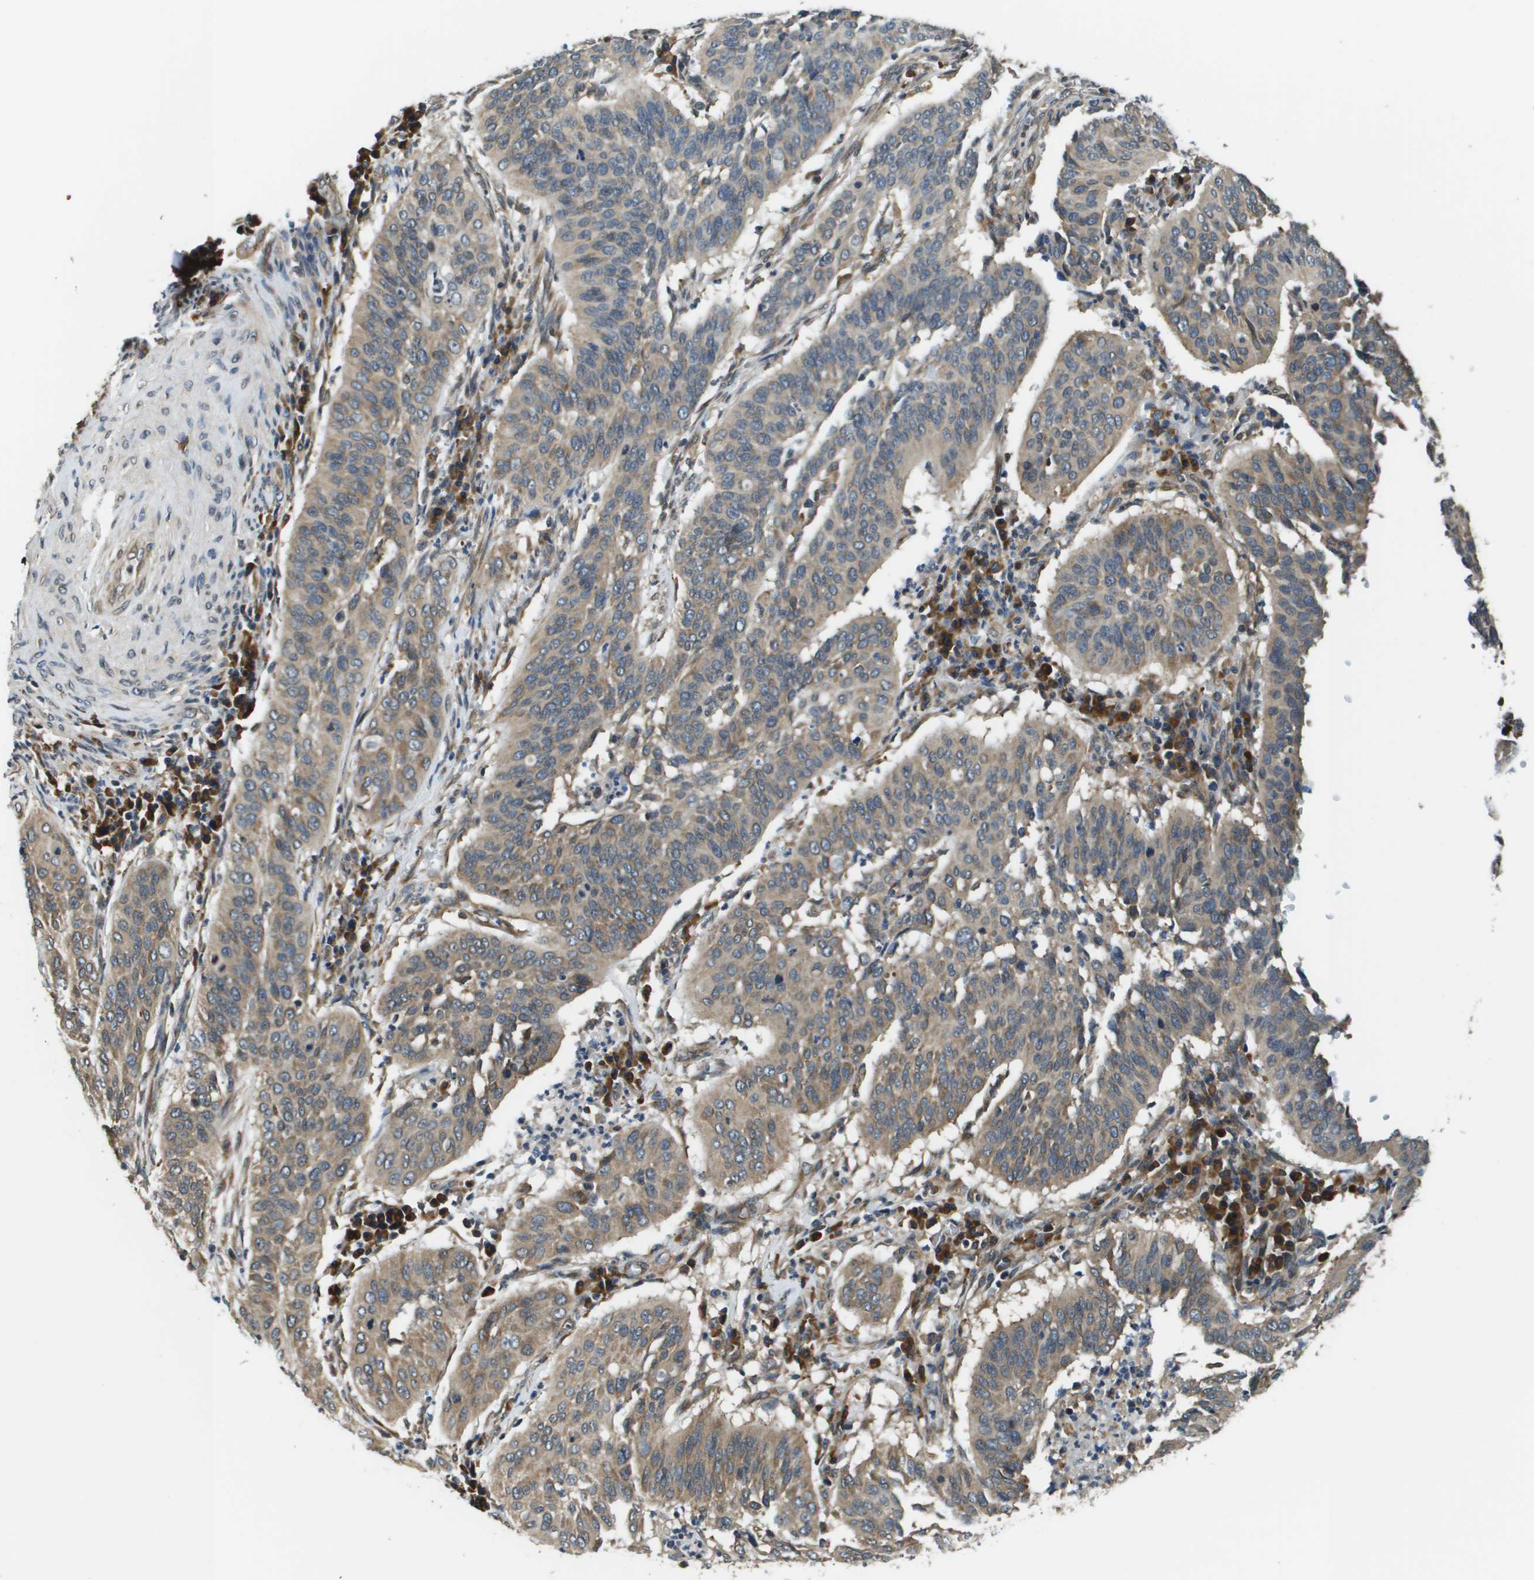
{"staining": {"intensity": "moderate", "quantity": ">75%", "location": "cytoplasmic/membranous"}, "tissue": "cervical cancer", "cell_type": "Tumor cells", "image_type": "cancer", "snomed": [{"axis": "morphology", "description": "Normal tissue, NOS"}, {"axis": "morphology", "description": "Squamous cell carcinoma, NOS"}, {"axis": "topography", "description": "Cervix"}], "caption": "High-magnification brightfield microscopy of cervical squamous cell carcinoma stained with DAB (3,3'-diaminobenzidine) (brown) and counterstained with hematoxylin (blue). tumor cells exhibit moderate cytoplasmic/membranous expression is present in approximately>75% of cells.", "gene": "SEC62", "patient": {"sex": "female", "age": 39}}